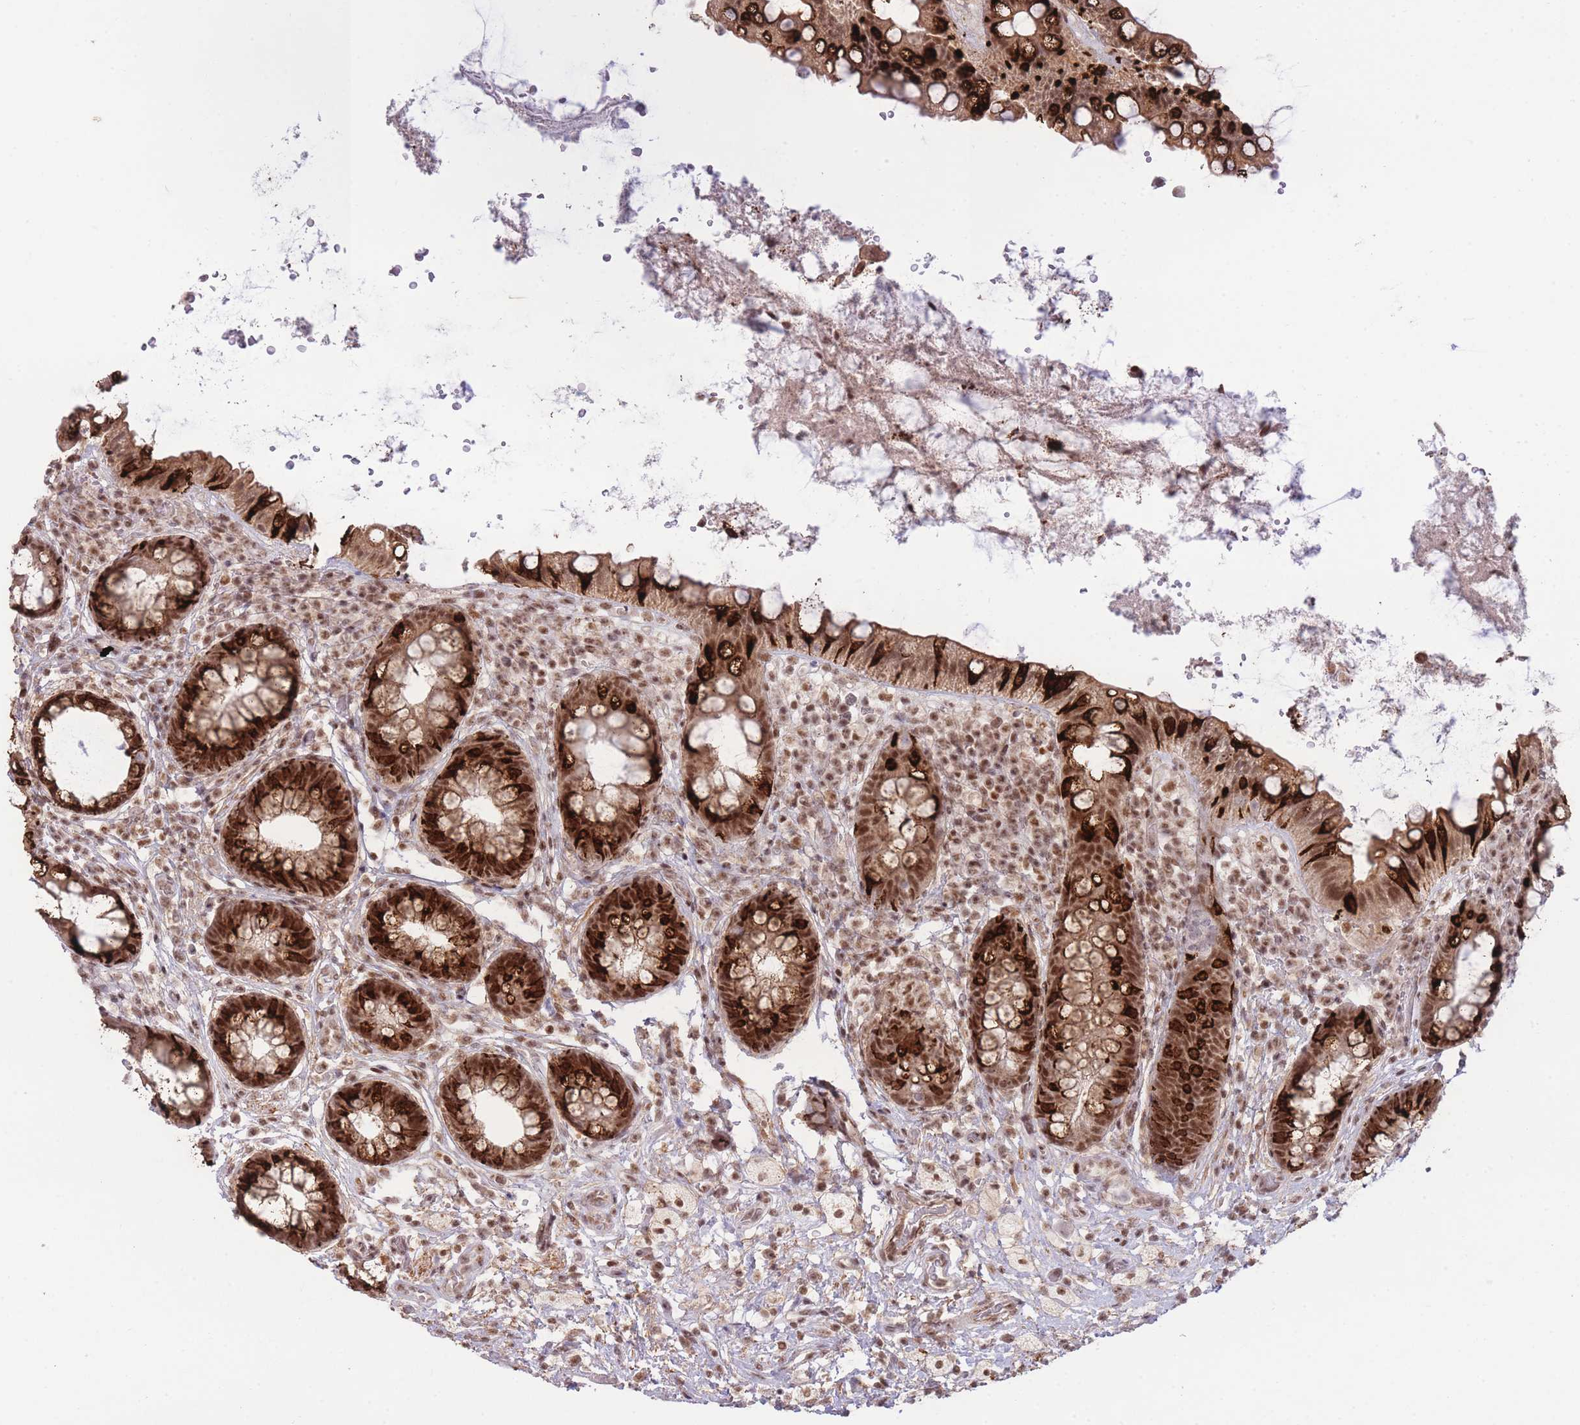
{"staining": {"intensity": "strong", "quantity": ">75%", "location": "cytoplasmic/membranous,nuclear"}, "tissue": "rectum", "cell_type": "Glandular cells", "image_type": "normal", "snomed": [{"axis": "morphology", "description": "Normal tissue, NOS"}, {"axis": "topography", "description": "Rectum"}, {"axis": "topography", "description": "Peripheral nerve tissue"}], "caption": "High-power microscopy captured an immunohistochemistry photomicrograph of normal rectum, revealing strong cytoplasmic/membranous,nuclear expression in about >75% of glandular cells. (DAB IHC with brightfield microscopy, high magnification).", "gene": "CARD8", "patient": {"sex": "female", "age": 69}}